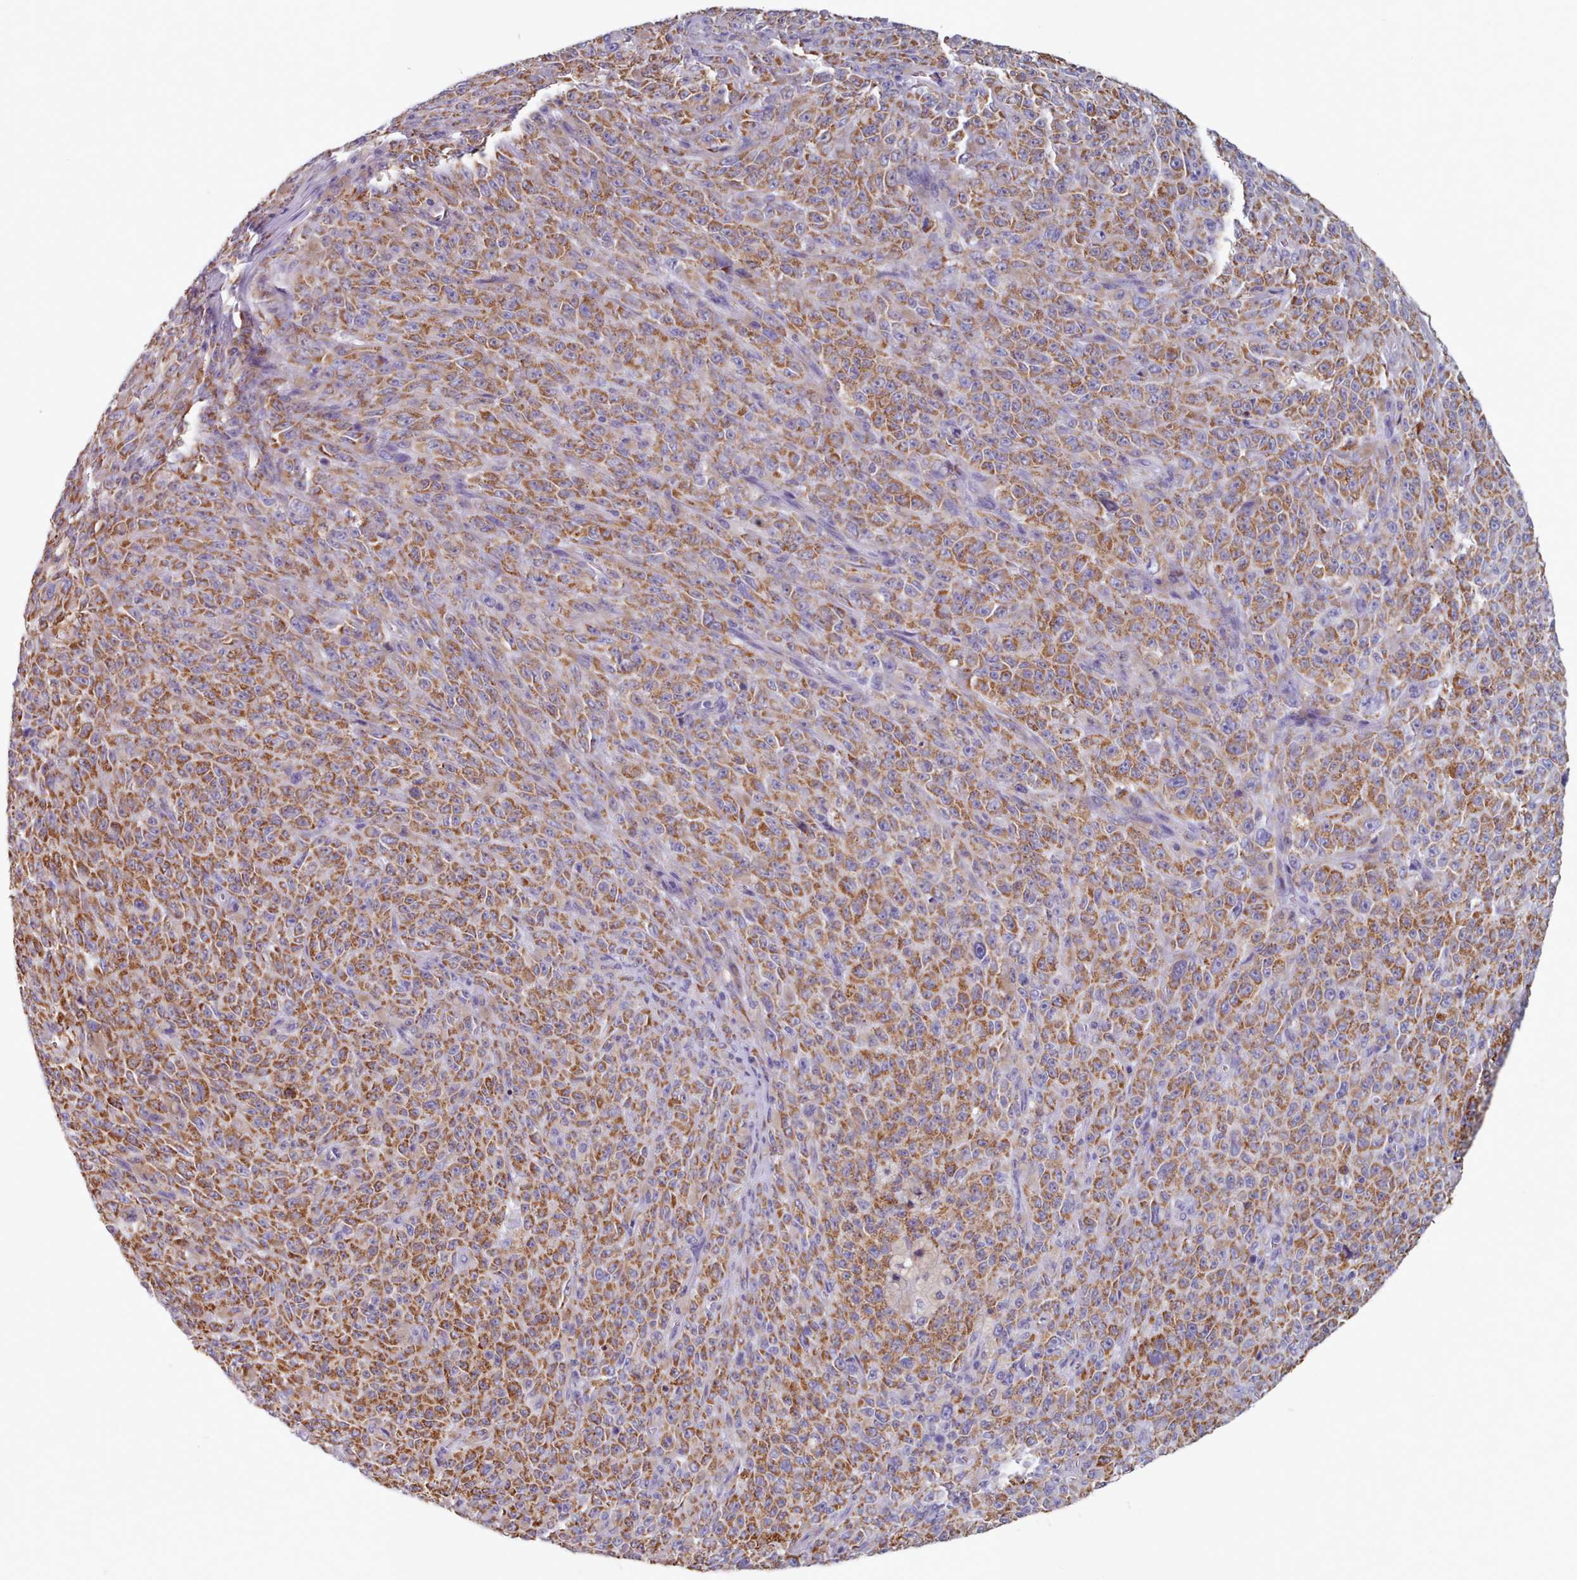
{"staining": {"intensity": "moderate", "quantity": ">75%", "location": "cytoplasmic/membranous"}, "tissue": "melanoma", "cell_type": "Tumor cells", "image_type": "cancer", "snomed": [{"axis": "morphology", "description": "Malignant melanoma, NOS"}, {"axis": "topography", "description": "Skin"}], "caption": "This is an image of IHC staining of melanoma, which shows moderate positivity in the cytoplasmic/membranous of tumor cells.", "gene": "HAO1", "patient": {"sex": "female", "age": 82}}